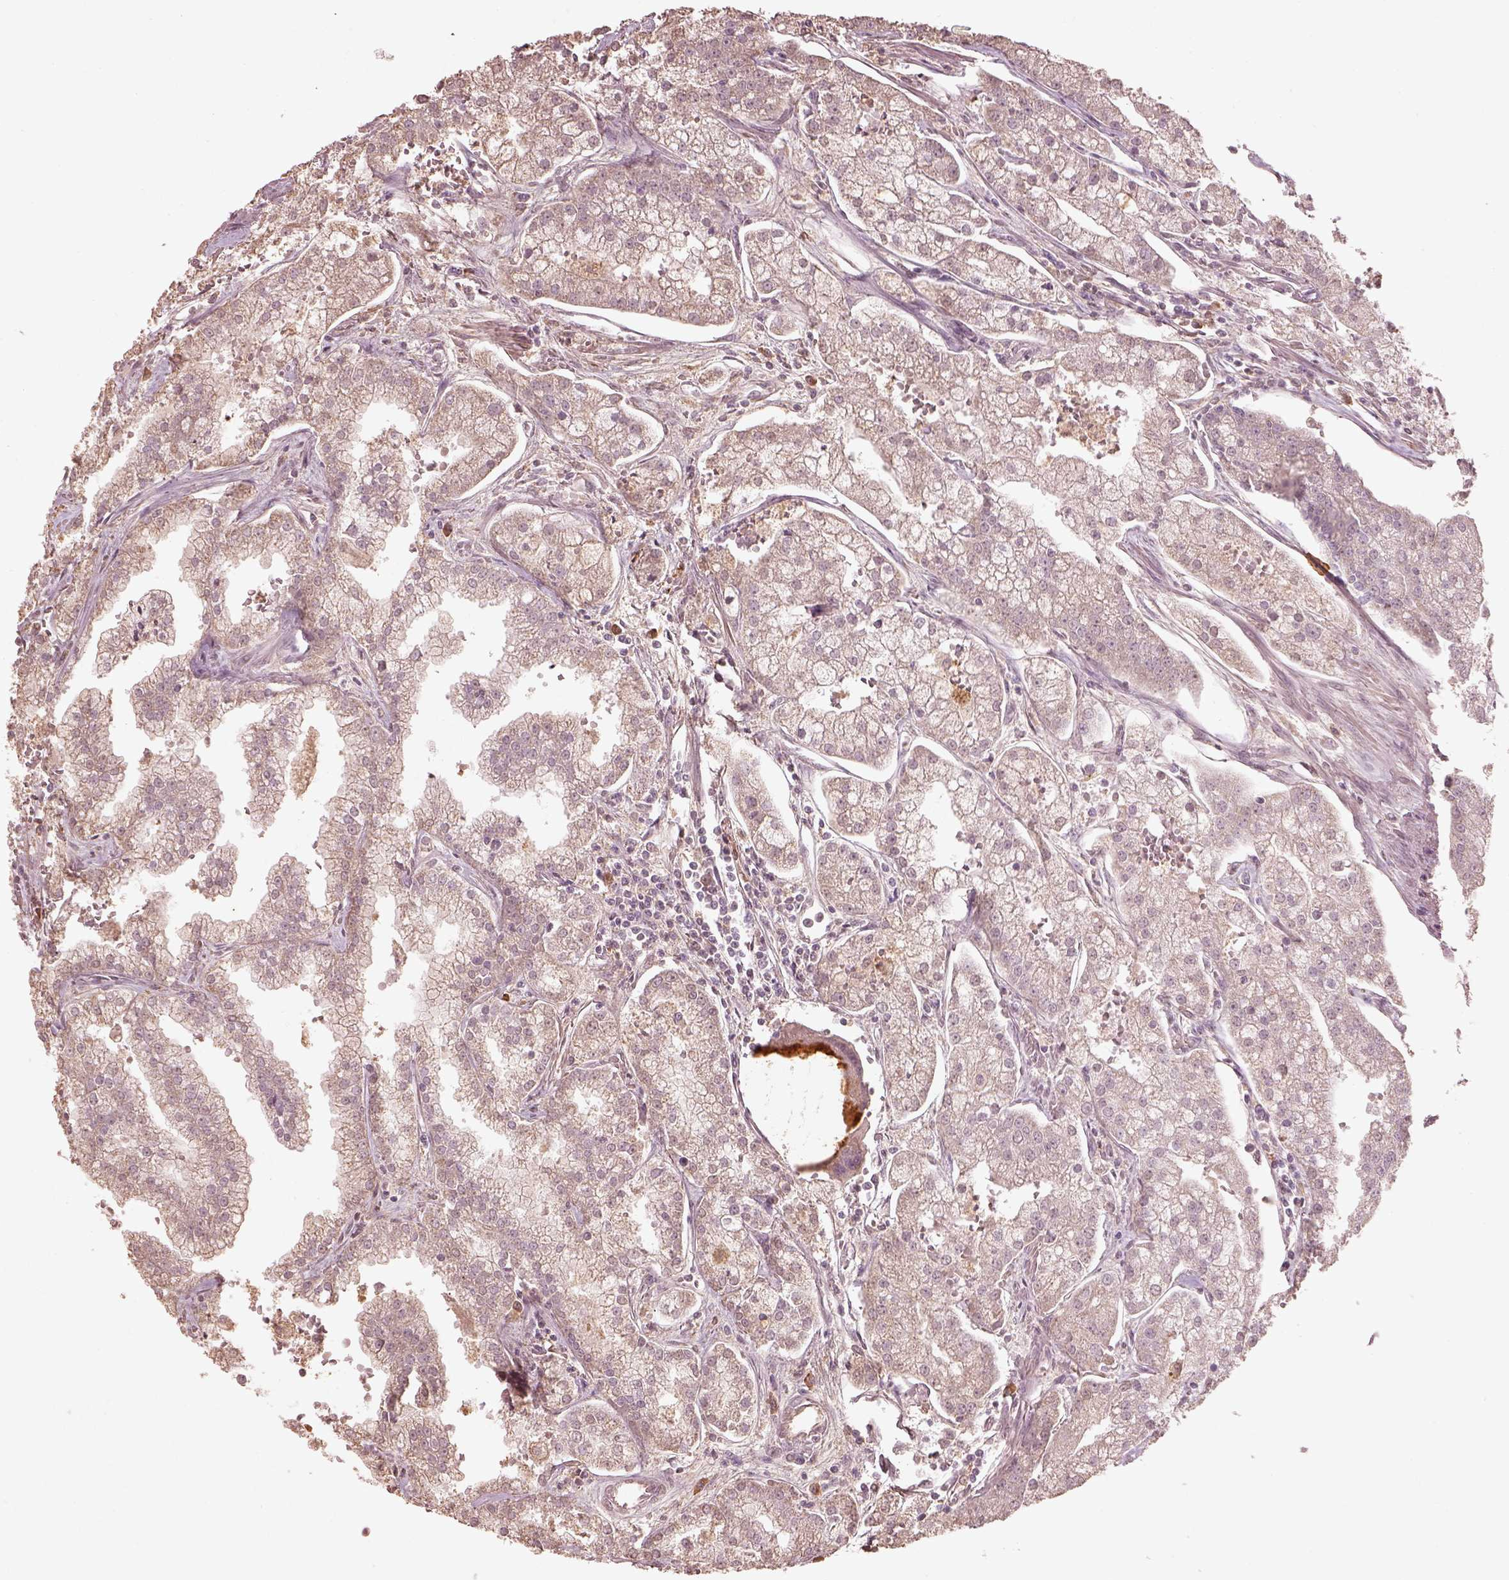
{"staining": {"intensity": "negative", "quantity": "none", "location": "none"}, "tissue": "prostate cancer", "cell_type": "Tumor cells", "image_type": "cancer", "snomed": [{"axis": "morphology", "description": "Adenocarcinoma, NOS"}, {"axis": "topography", "description": "Prostate"}], "caption": "High power microscopy micrograph of an immunohistochemistry (IHC) image of prostate cancer, revealing no significant staining in tumor cells. (DAB (3,3'-diaminobenzidine) immunohistochemistry visualized using brightfield microscopy, high magnification).", "gene": "CALR3", "patient": {"sex": "male", "age": 70}}